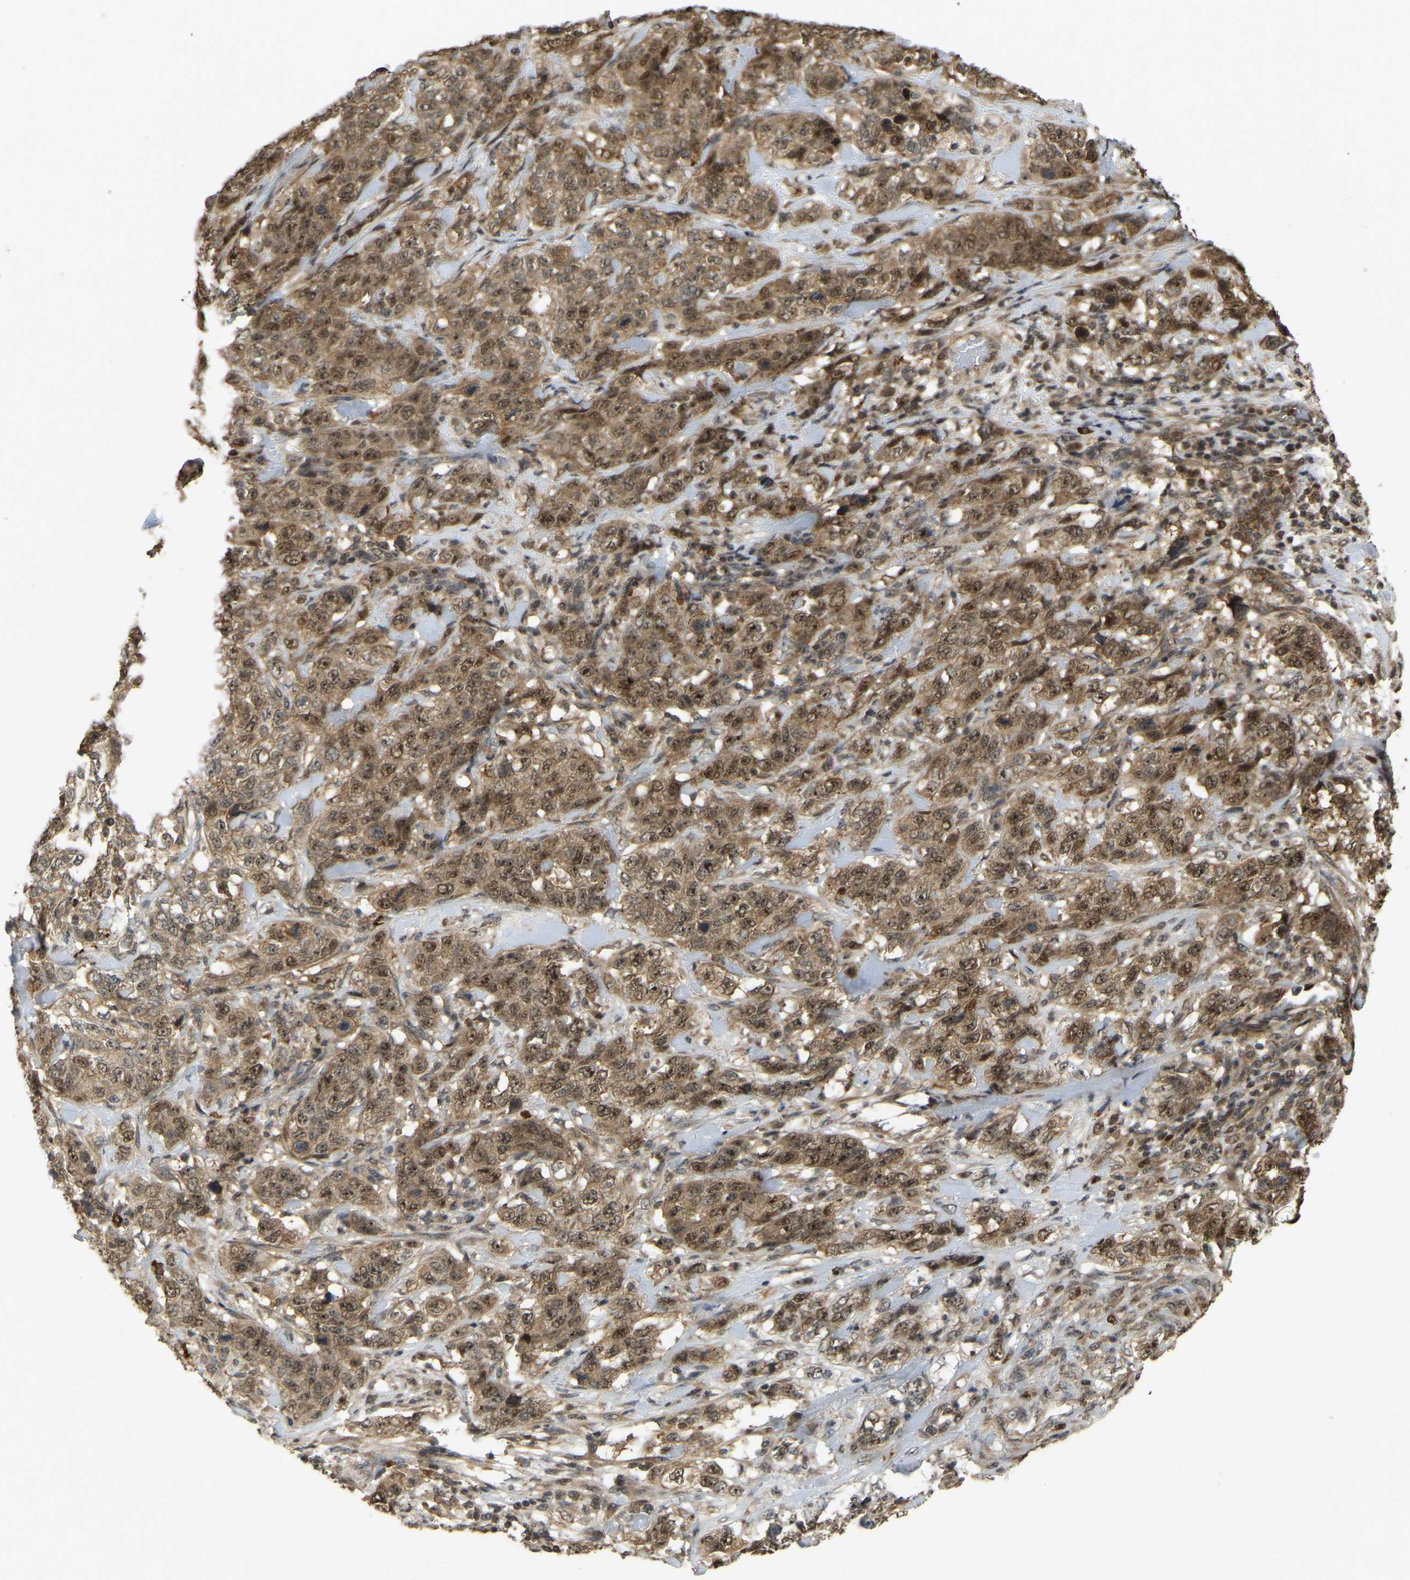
{"staining": {"intensity": "moderate", "quantity": ">75%", "location": "cytoplasmic/membranous,nuclear"}, "tissue": "stomach cancer", "cell_type": "Tumor cells", "image_type": "cancer", "snomed": [{"axis": "morphology", "description": "Adenocarcinoma, NOS"}, {"axis": "topography", "description": "Stomach"}], "caption": "A histopathology image showing moderate cytoplasmic/membranous and nuclear staining in about >75% of tumor cells in stomach adenocarcinoma, as visualized by brown immunohistochemical staining.", "gene": "BRF2", "patient": {"sex": "male", "age": 48}}